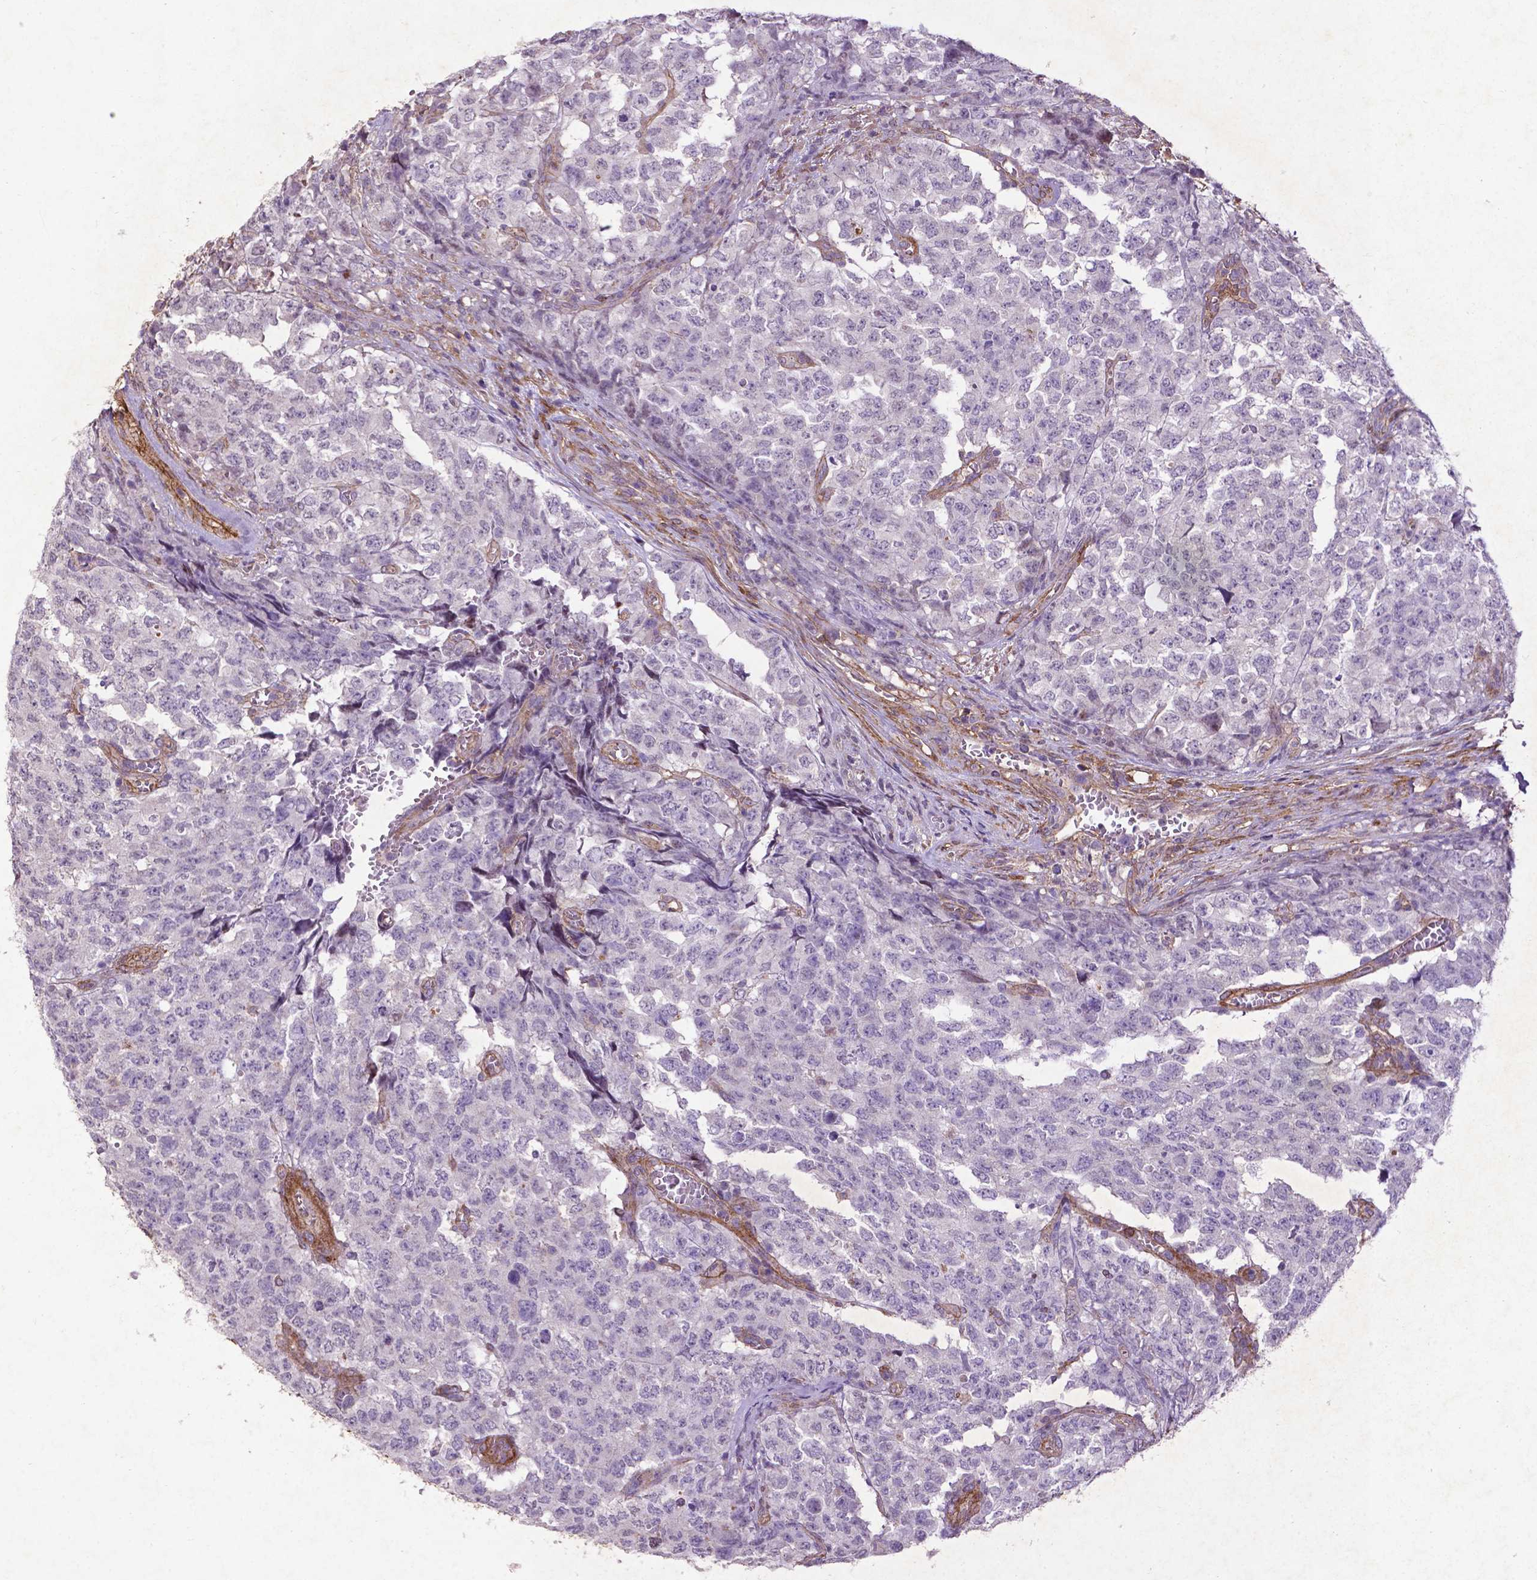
{"staining": {"intensity": "negative", "quantity": "none", "location": "none"}, "tissue": "testis cancer", "cell_type": "Tumor cells", "image_type": "cancer", "snomed": [{"axis": "morphology", "description": "Carcinoma, Embryonal, NOS"}, {"axis": "topography", "description": "Testis"}], "caption": "A high-resolution photomicrograph shows immunohistochemistry (IHC) staining of embryonal carcinoma (testis), which demonstrates no significant positivity in tumor cells.", "gene": "RRAS", "patient": {"sex": "male", "age": 23}}